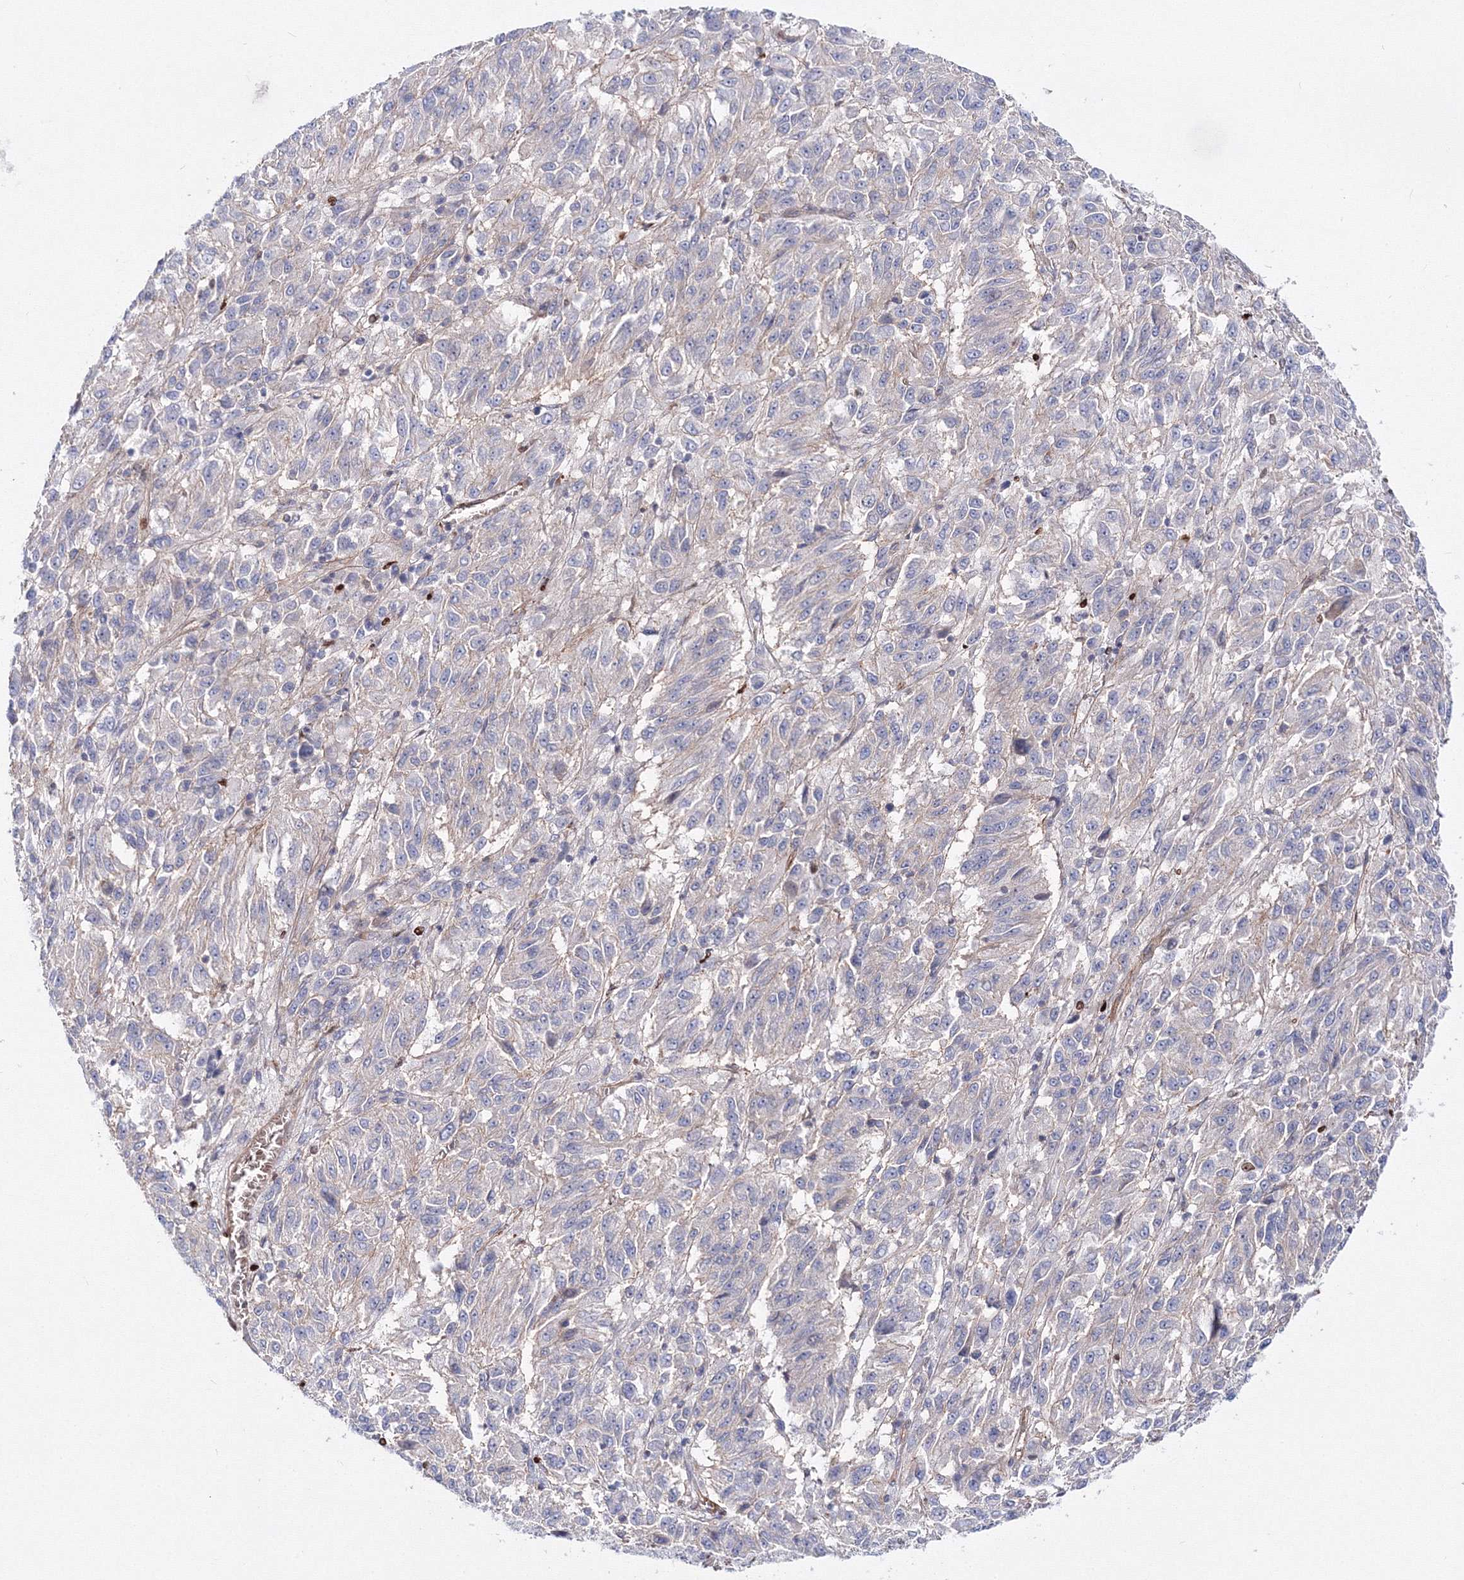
{"staining": {"intensity": "negative", "quantity": "none", "location": "none"}, "tissue": "melanoma", "cell_type": "Tumor cells", "image_type": "cancer", "snomed": [{"axis": "morphology", "description": "Malignant melanoma, Metastatic site"}, {"axis": "topography", "description": "Lung"}], "caption": "Immunohistochemical staining of human melanoma exhibits no significant staining in tumor cells.", "gene": "C11orf52", "patient": {"sex": "male", "age": 64}}